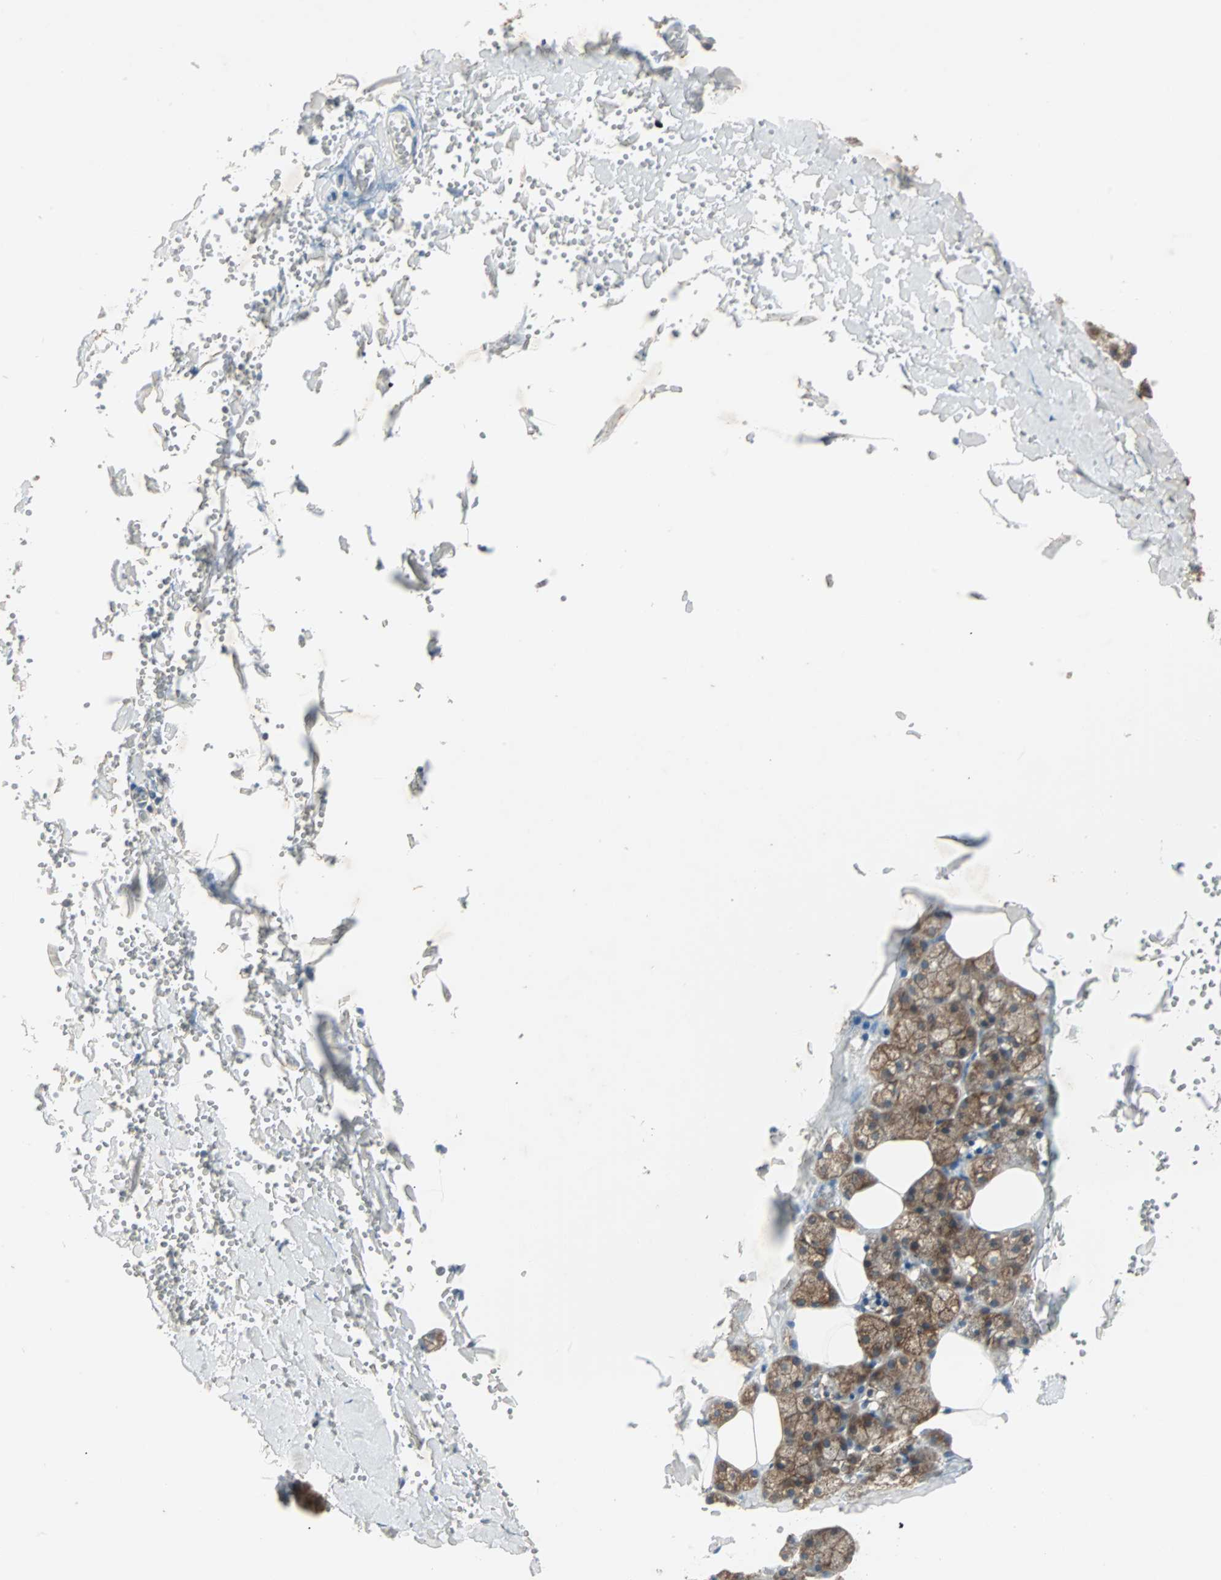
{"staining": {"intensity": "moderate", "quantity": ">75%", "location": "cytoplasmic/membranous"}, "tissue": "salivary gland", "cell_type": "Glandular cells", "image_type": "normal", "snomed": [{"axis": "morphology", "description": "Normal tissue, NOS"}, {"axis": "topography", "description": "Salivary gland"}], "caption": "Brown immunohistochemical staining in normal salivary gland exhibits moderate cytoplasmic/membranous staining in about >75% of glandular cells.", "gene": "CMC2", "patient": {"sex": "male", "age": 62}}